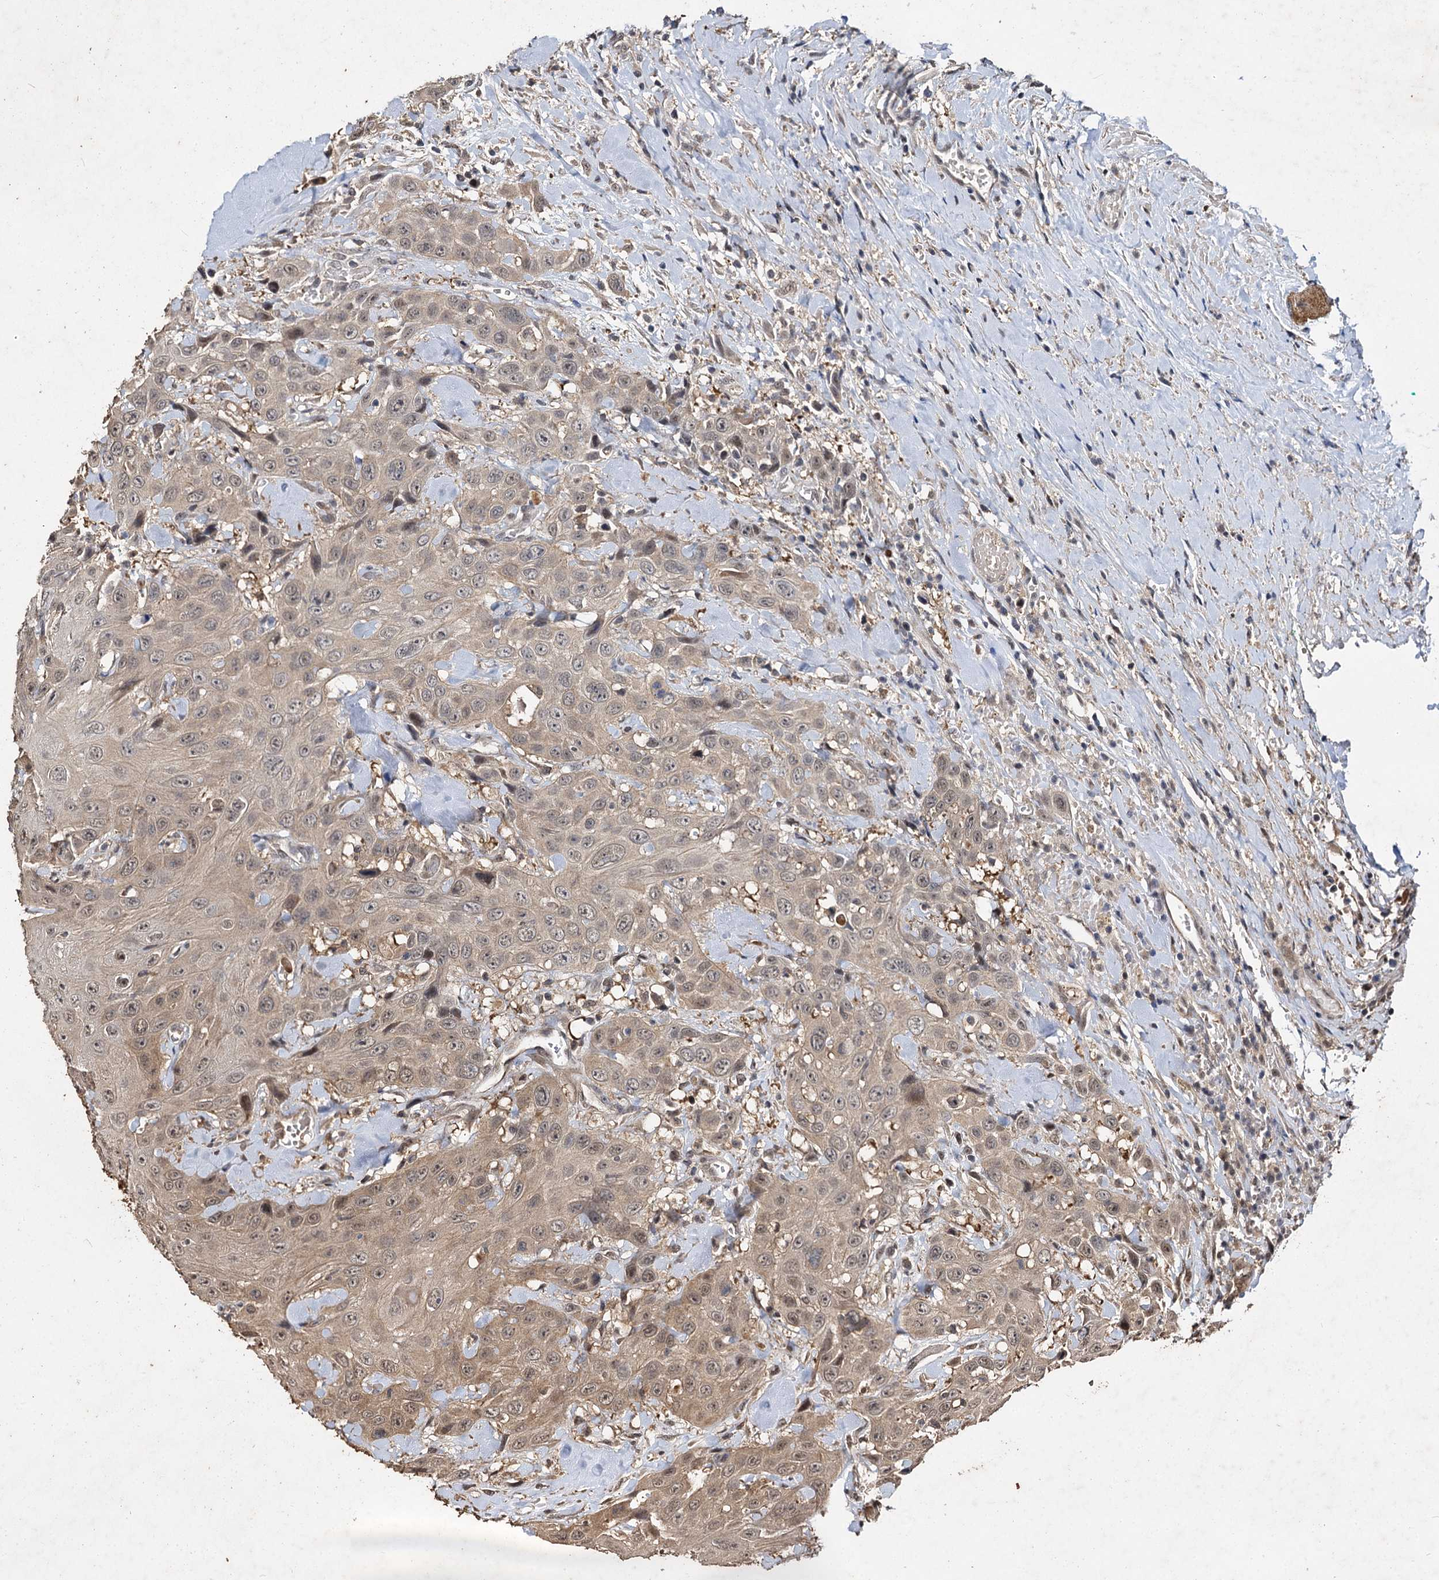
{"staining": {"intensity": "weak", "quantity": "<25%", "location": "nuclear"}, "tissue": "head and neck cancer", "cell_type": "Tumor cells", "image_type": "cancer", "snomed": [{"axis": "morphology", "description": "Squamous cell carcinoma, NOS"}, {"axis": "topography", "description": "Head-Neck"}], "caption": "Protein analysis of squamous cell carcinoma (head and neck) reveals no significant expression in tumor cells.", "gene": "SLC46A3", "patient": {"sex": "male", "age": 81}}